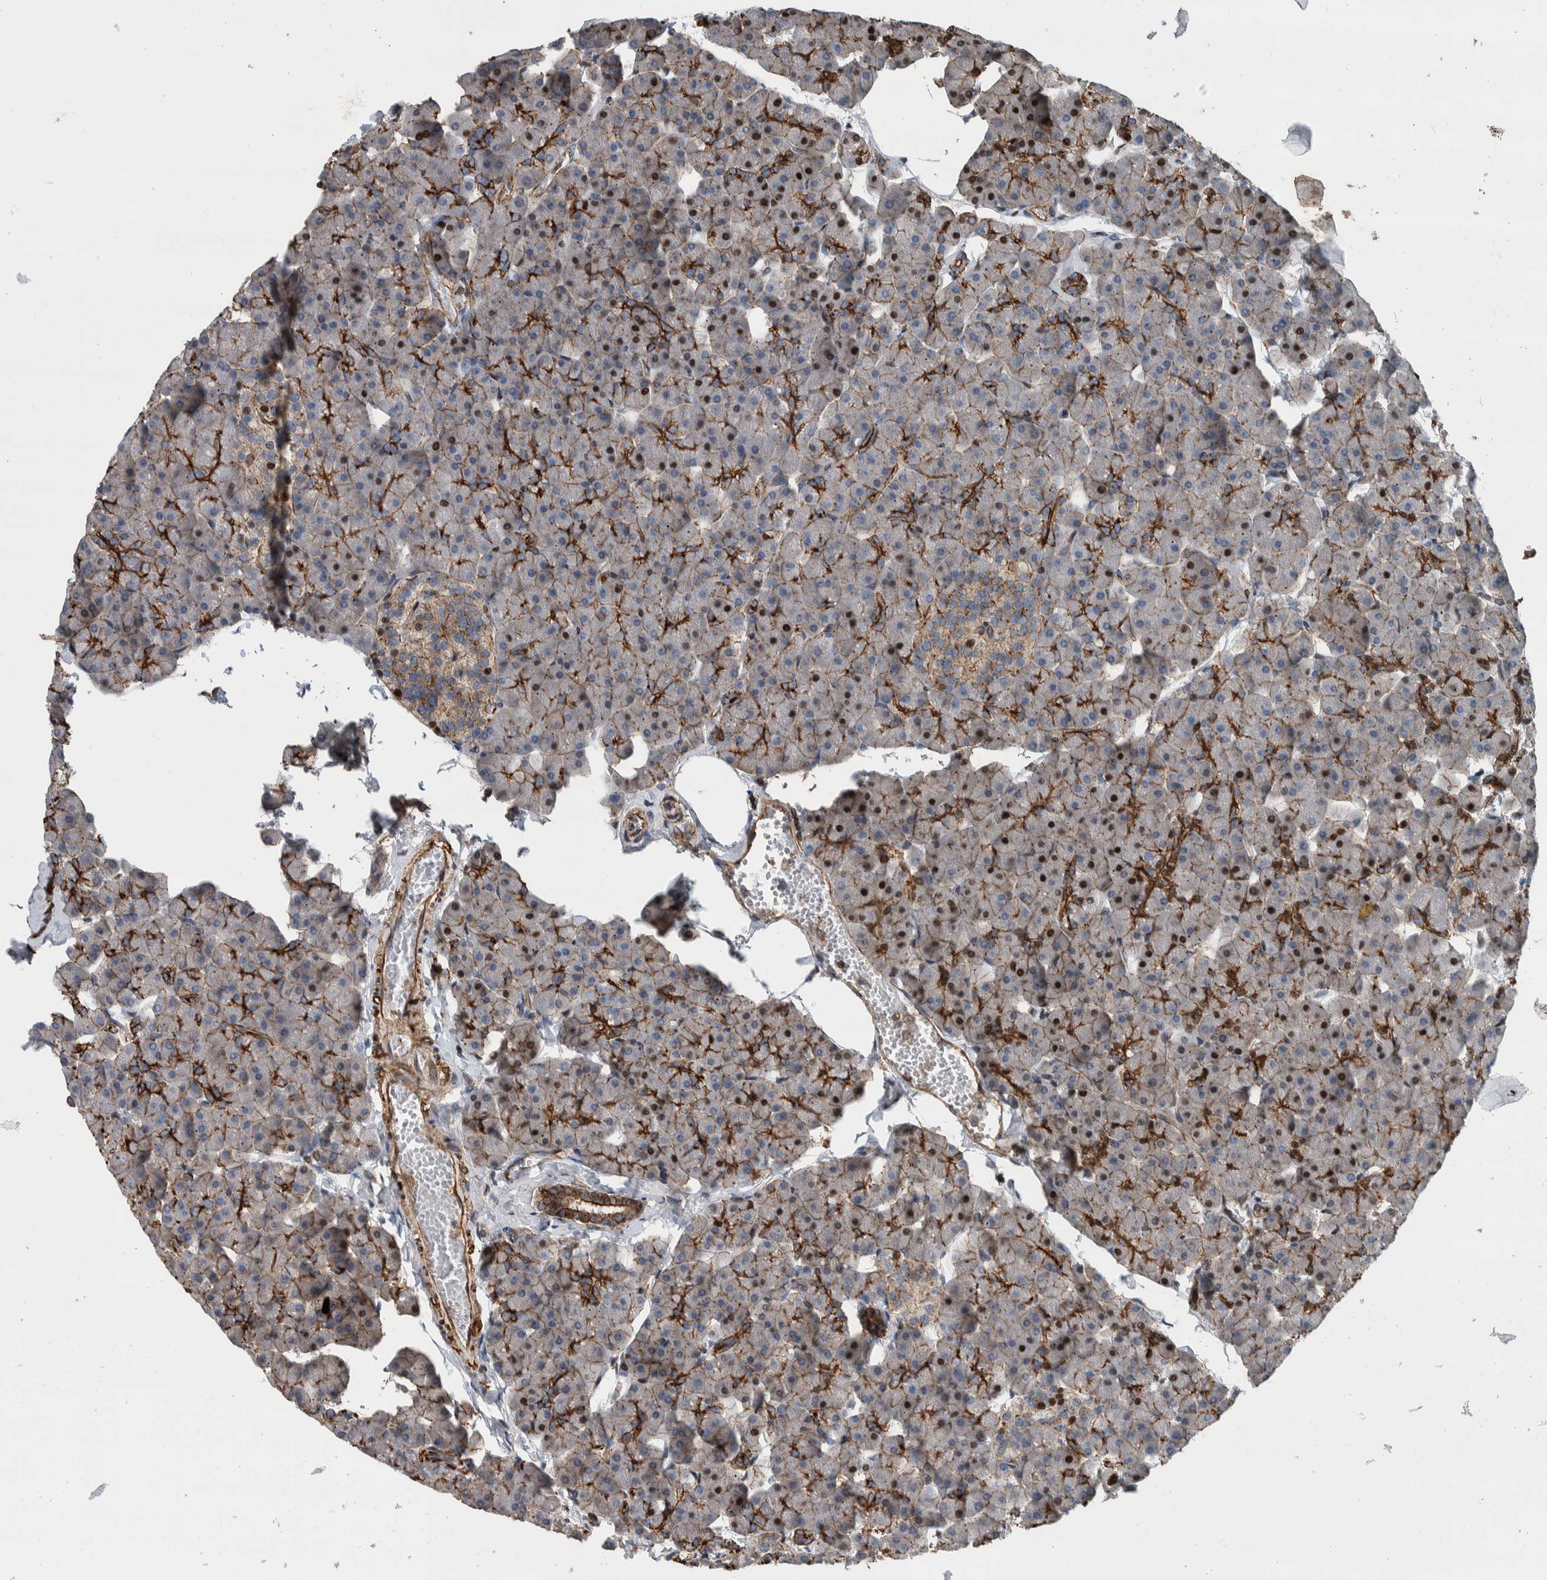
{"staining": {"intensity": "strong", "quantity": "25%-75%", "location": "cytoplasmic/membranous,nuclear"}, "tissue": "pancreas", "cell_type": "Exocrine glandular cells", "image_type": "normal", "snomed": [{"axis": "morphology", "description": "Normal tissue, NOS"}, {"axis": "topography", "description": "Pancreas"}], "caption": "About 25%-75% of exocrine glandular cells in normal human pancreas display strong cytoplasmic/membranous,nuclear protein expression as visualized by brown immunohistochemical staining.", "gene": "FAM135B", "patient": {"sex": "male", "age": 35}}